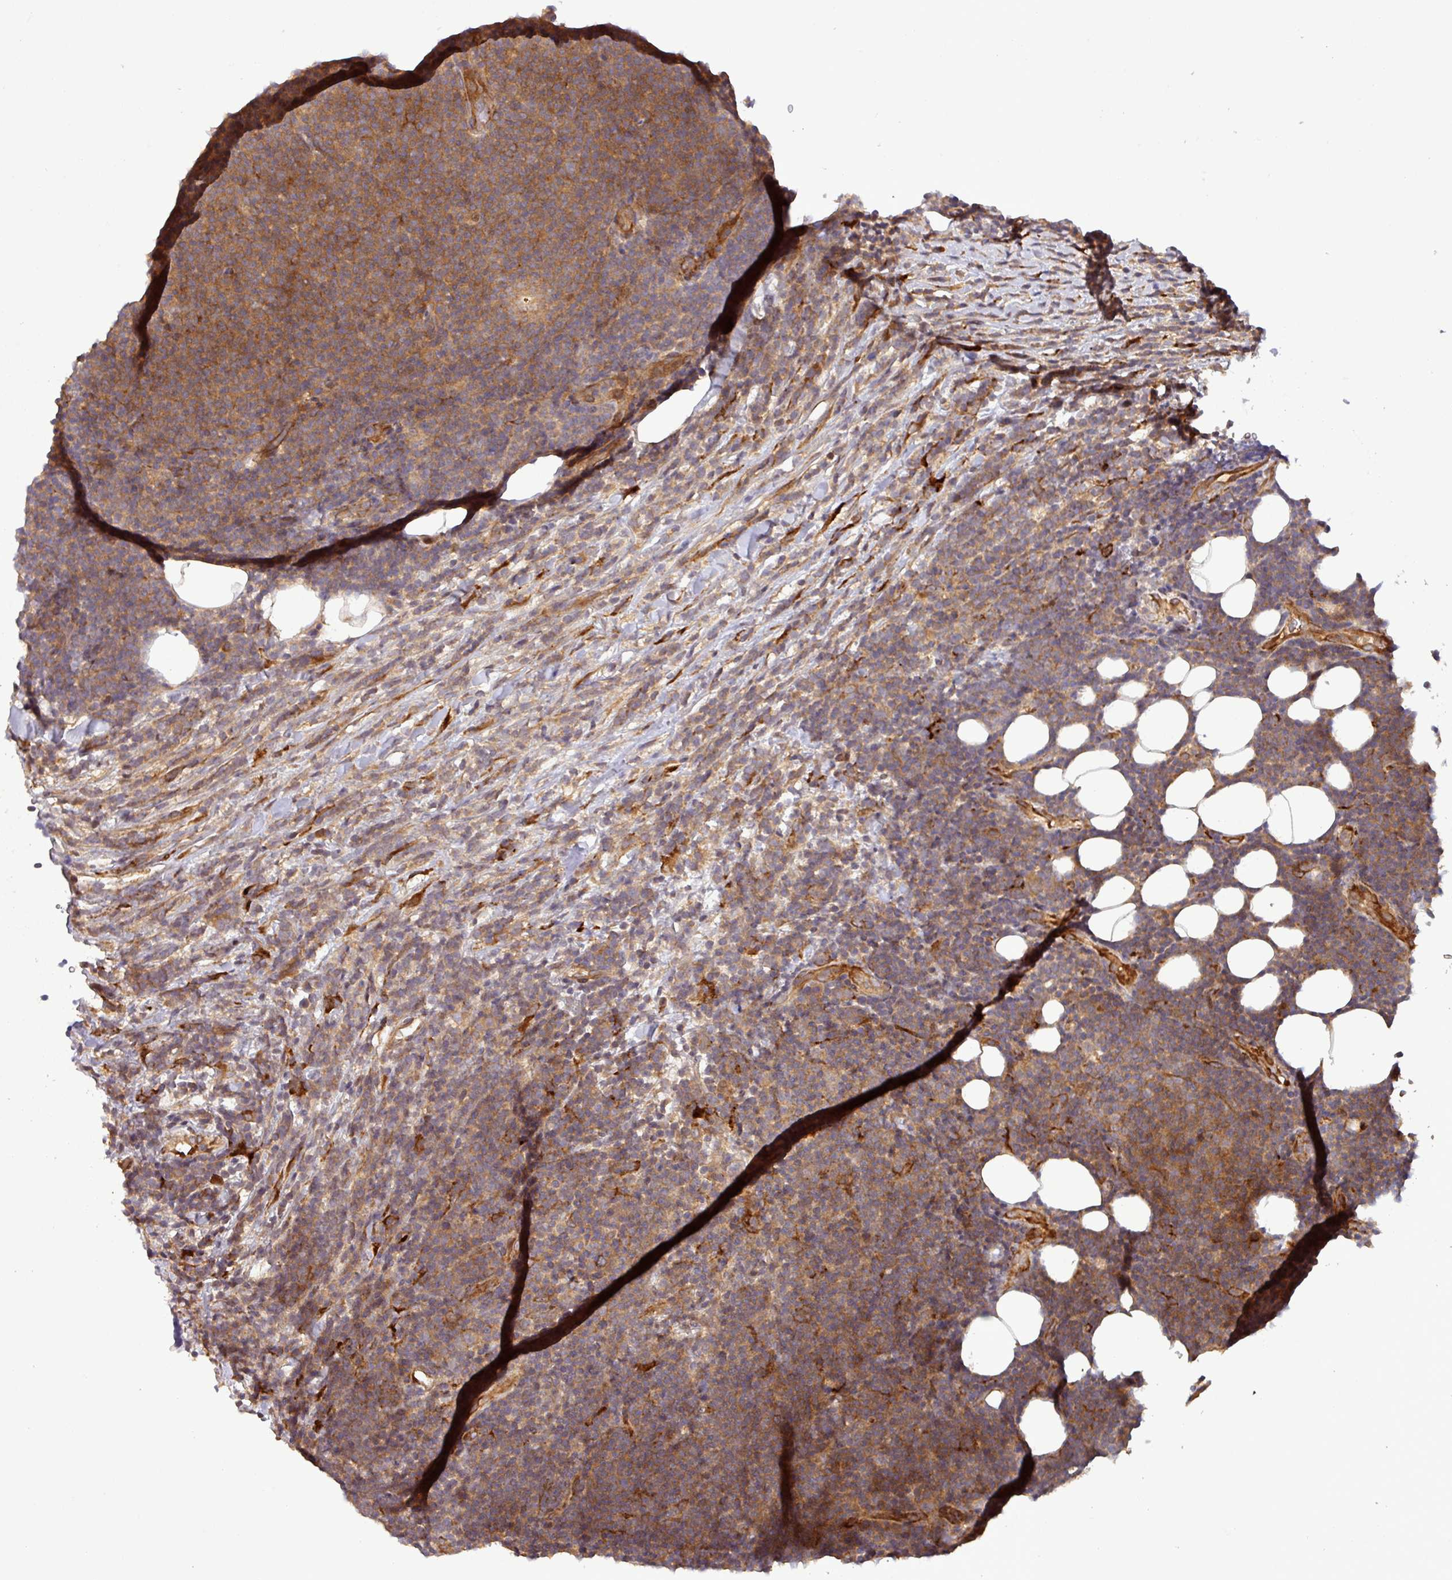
{"staining": {"intensity": "moderate", "quantity": ">75%", "location": "cytoplasmic/membranous"}, "tissue": "lymphoma", "cell_type": "Tumor cells", "image_type": "cancer", "snomed": [{"axis": "morphology", "description": "Malignant lymphoma, non-Hodgkin's type, Low grade"}, {"axis": "topography", "description": "Lymph node"}], "caption": "There is medium levels of moderate cytoplasmic/membranous expression in tumor cells of lymphoma, as demonstrated by immunohistochemical staining (brown color).", "gene": "ART1", "patient": {"sex": "male", "age": 66}}